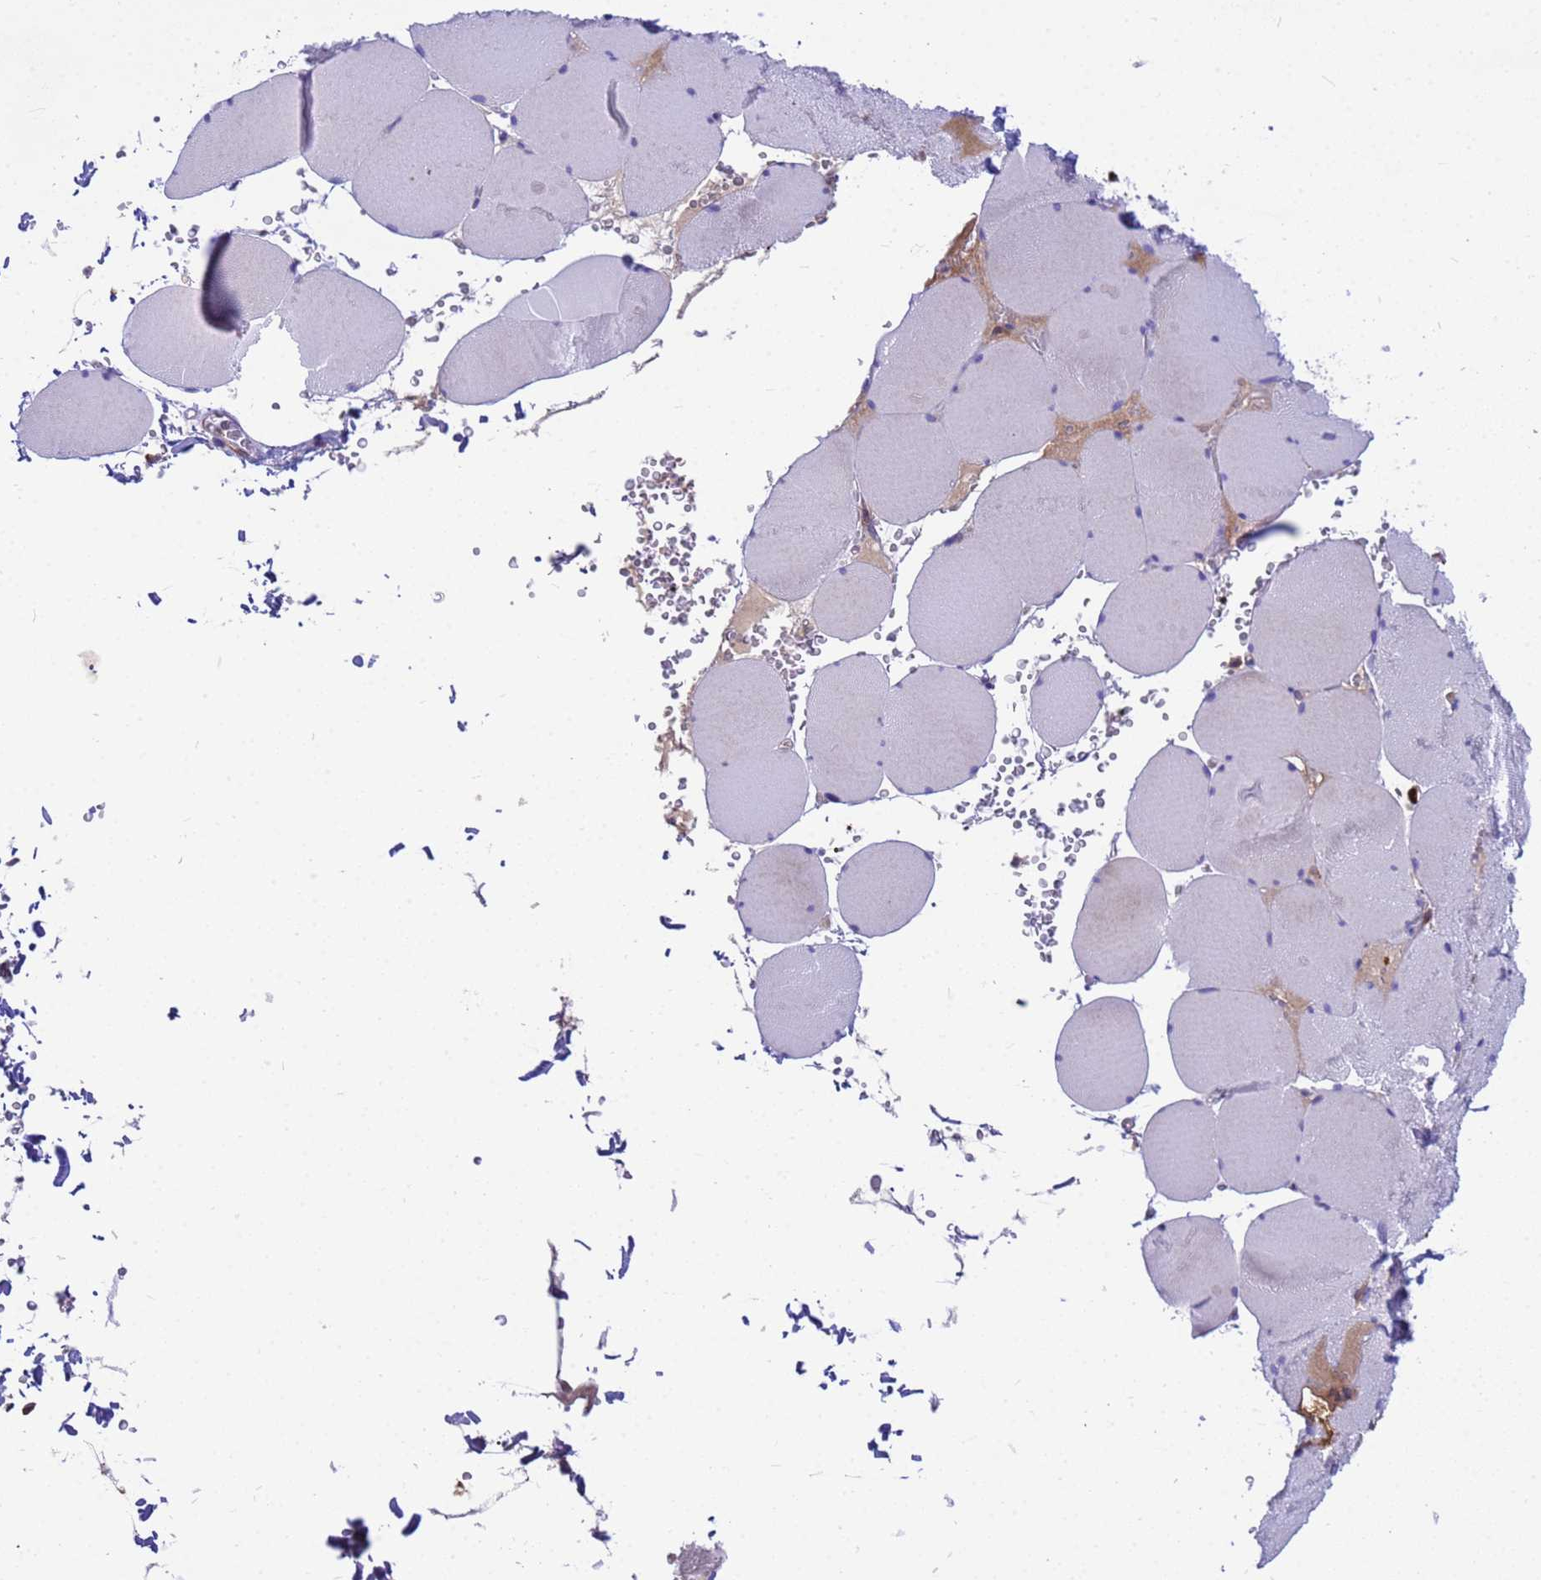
{"staining": {"intensity": "moderate", "quantity": "<25%", "location": "cytoplasmic/membranous"}, "tissue": "skeletal muscle", "cell_type": "Myocytes", "image_type": "normal", "snomed": [{"axis": "morphology", "description": "Normal tissue, NOS"}, {"axis": "topography", "description": "Skeletal muscle"}, {"axis": "topography", "description": "Head-Neck"}], "caption": "A histopathology image of human skeletal muscle stained for a protein demonstrates moderate cytoplasmic/membranous brown staining in myocytes. (DAB (3,3'-diaminobenzidine) = brown stain, brightfield microscopy at high magnification).", "gene": "ORM1", "patient": {"sex": "male", "age": 66}}